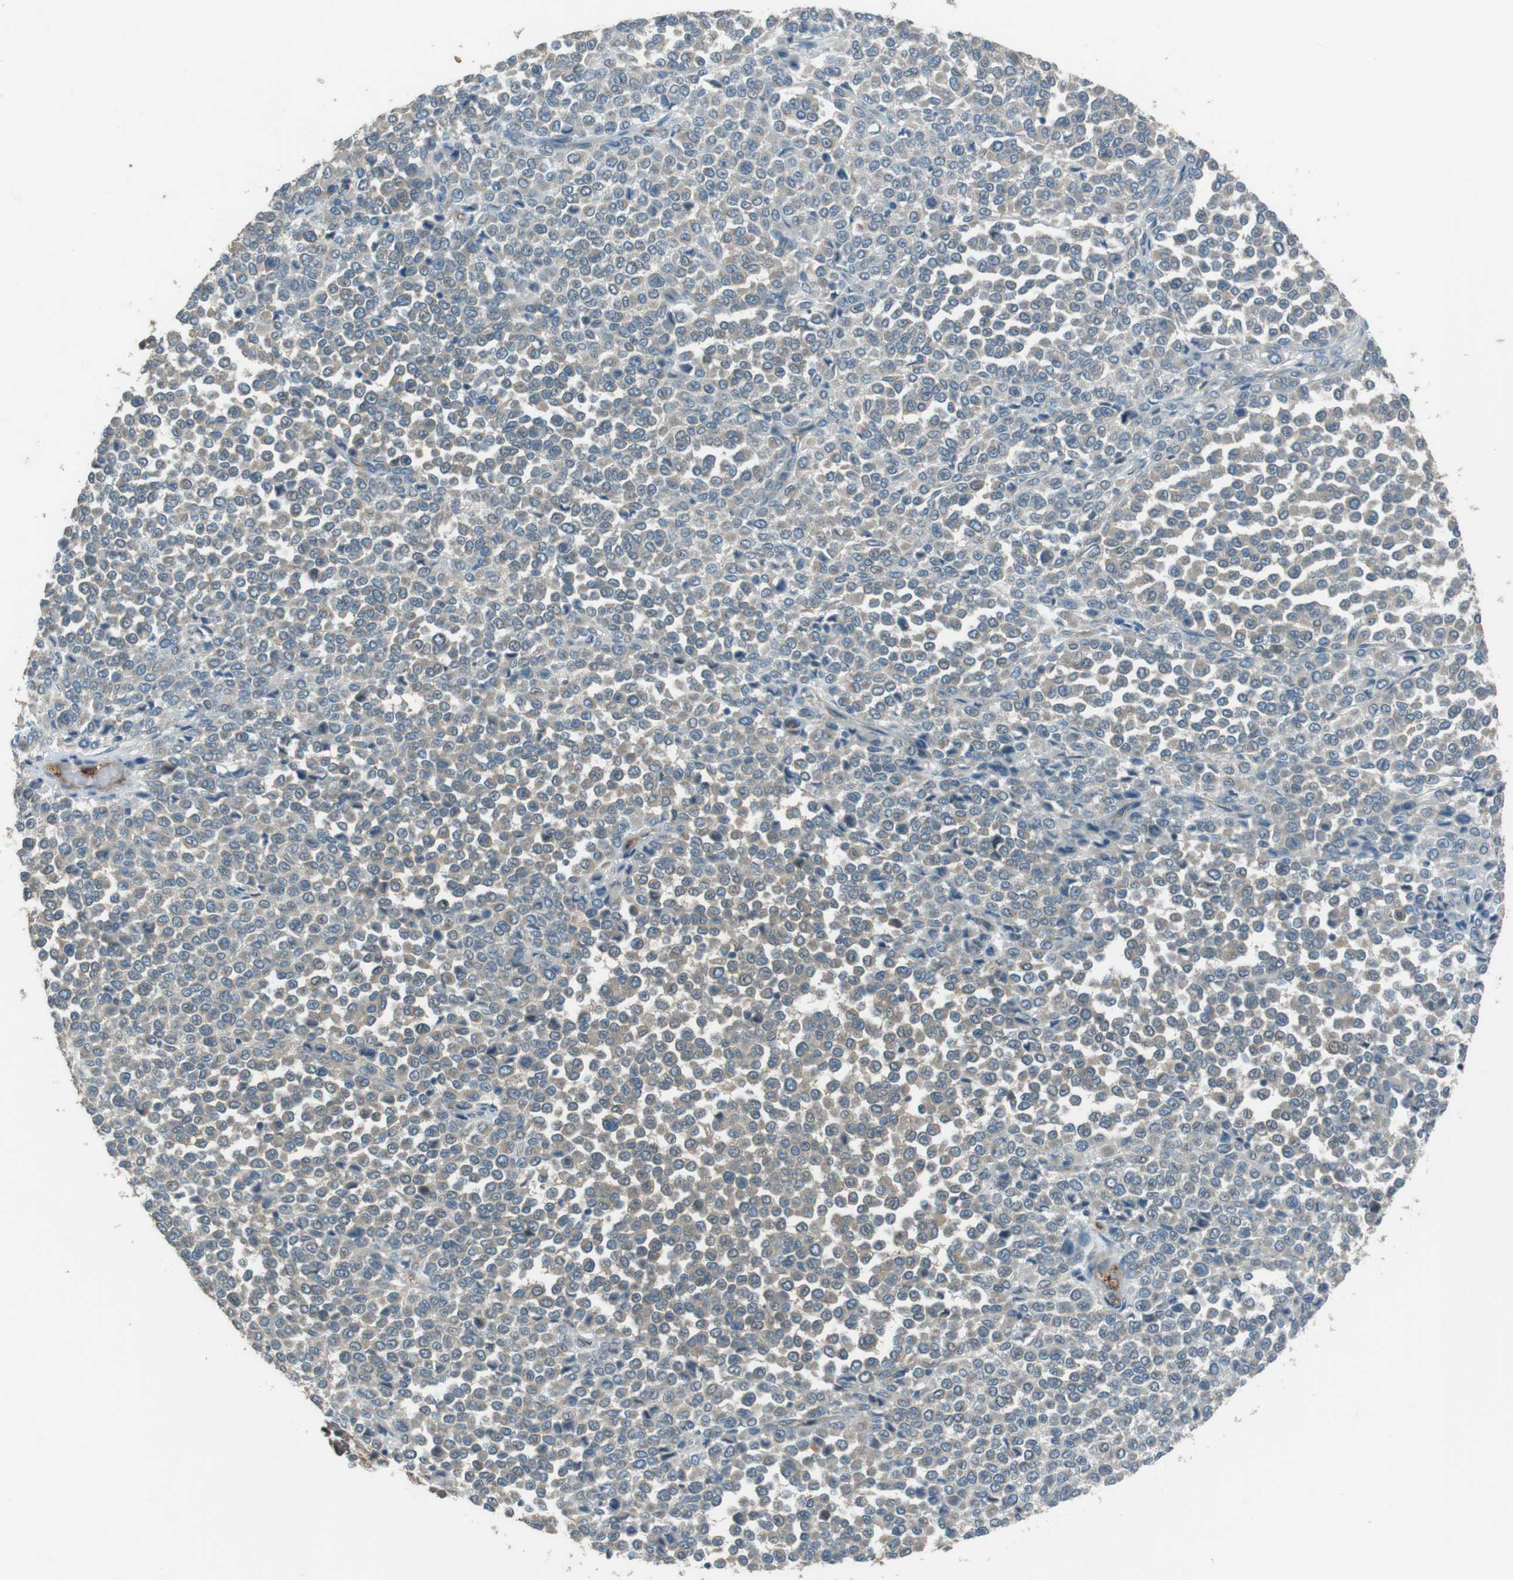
{"staining": {"intensity": "negative", "quantity": "none", "location": "none"}, "tissue": "melanoma", "cell_type": "Tumor cells", "image_type": "cancer", "snomed": [{"axis": "morphology", "description": "Malignant melanoma, Metastatic site"}, {"axis": "topography", "description": "Pancreas"}], "caption": "Melanoma was stained to show a protein in brown. There is no significant positivity in tumor cells.", "gene": "MFAP3", "patient": {"sex": "female", "age": 30}}